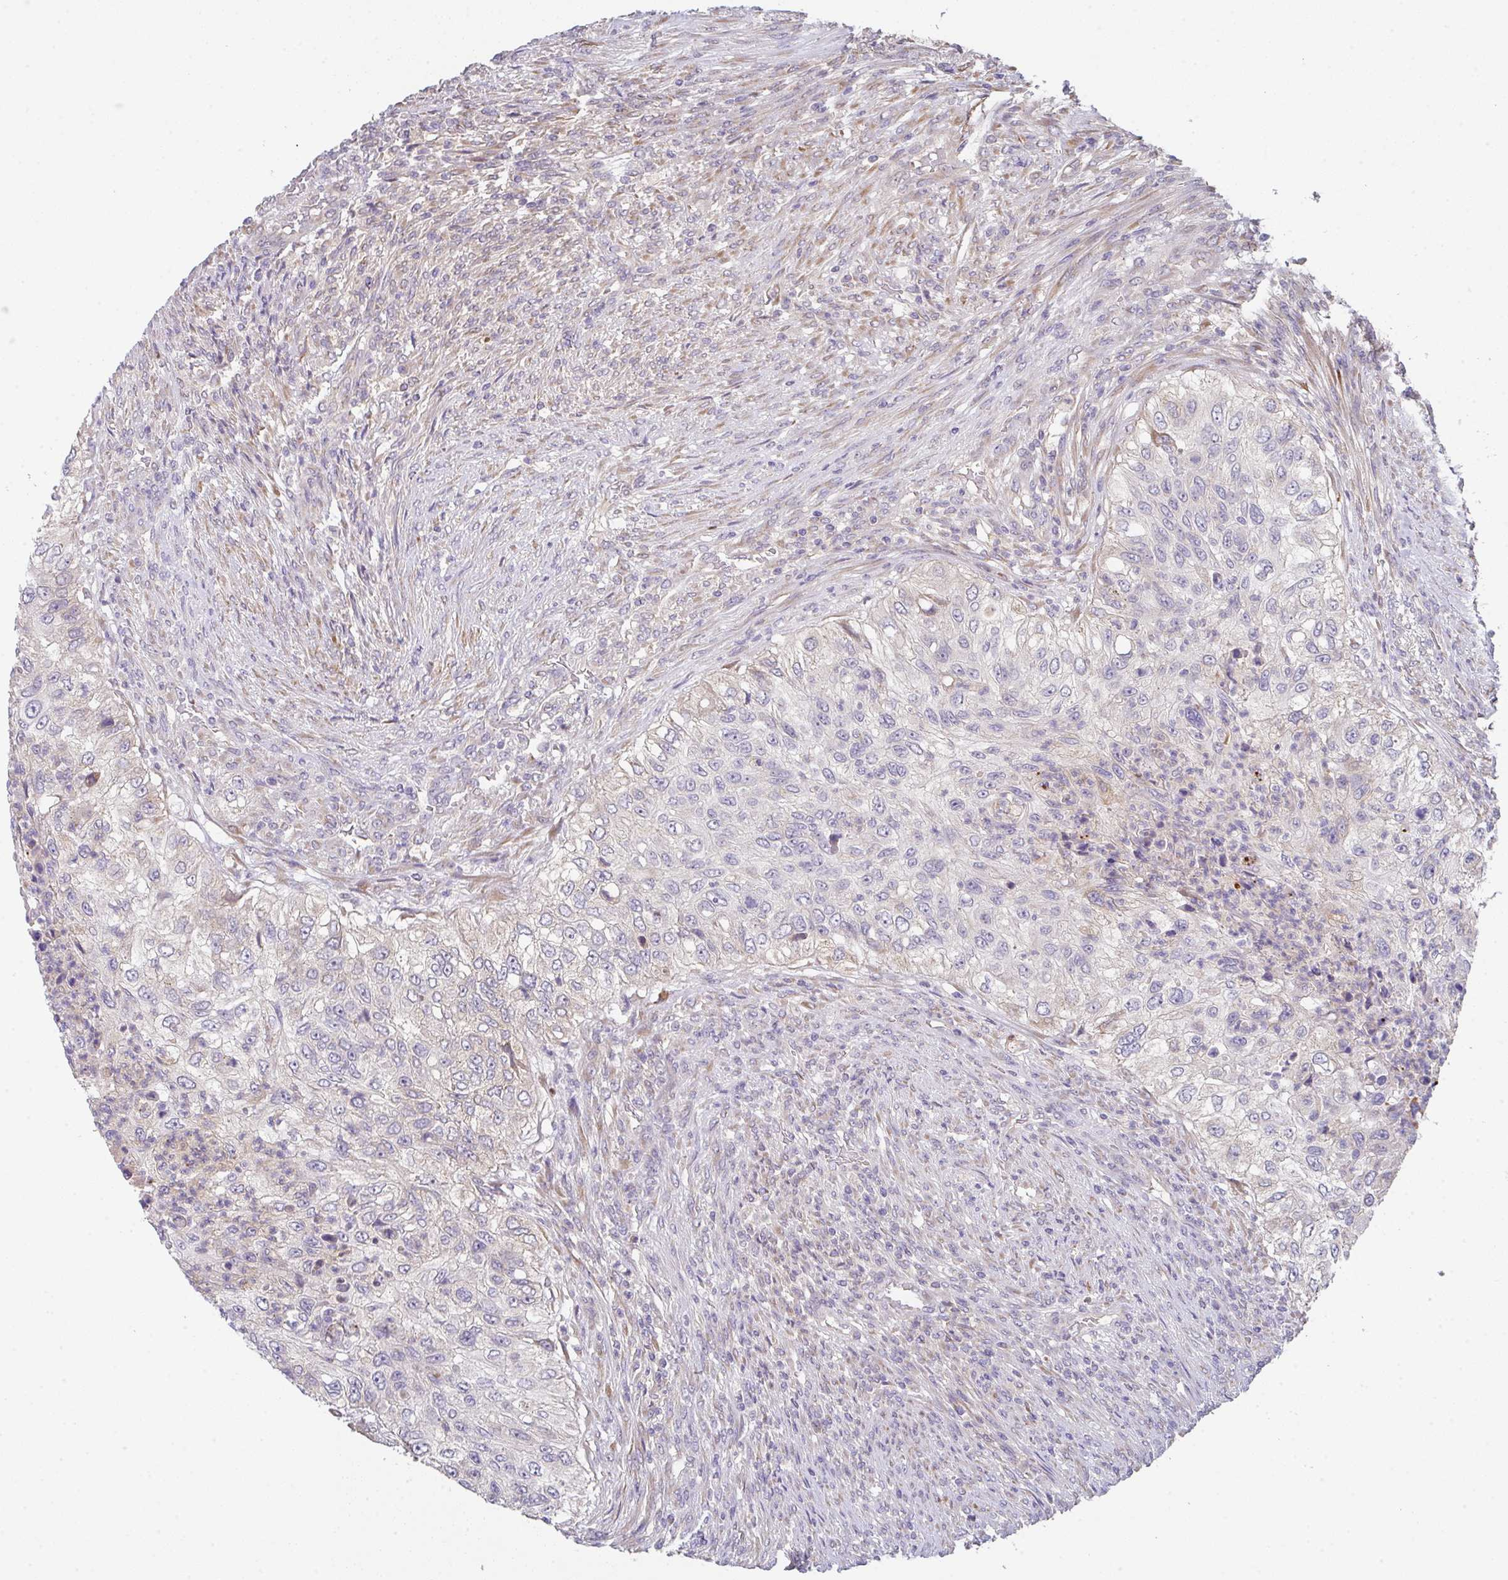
{"staining": {"intensity": "negative", "quantity": "none", "location": "none"}, "tissue": "urothelial cancer", "cell_type": "Tumor cells", "image_type": "cancer", "snomed": [{"axis": "morphology", "description": "Urothelial carcinoma, High grade"}, {"axis": "topography", "description": "Urinary bladder"}], "caption": "Tumor cells show no significant protein expression in high-grade urothelial carcinoma.", "gene": "TSPAN31", "patient": {"sex": "female", "age": 60}}